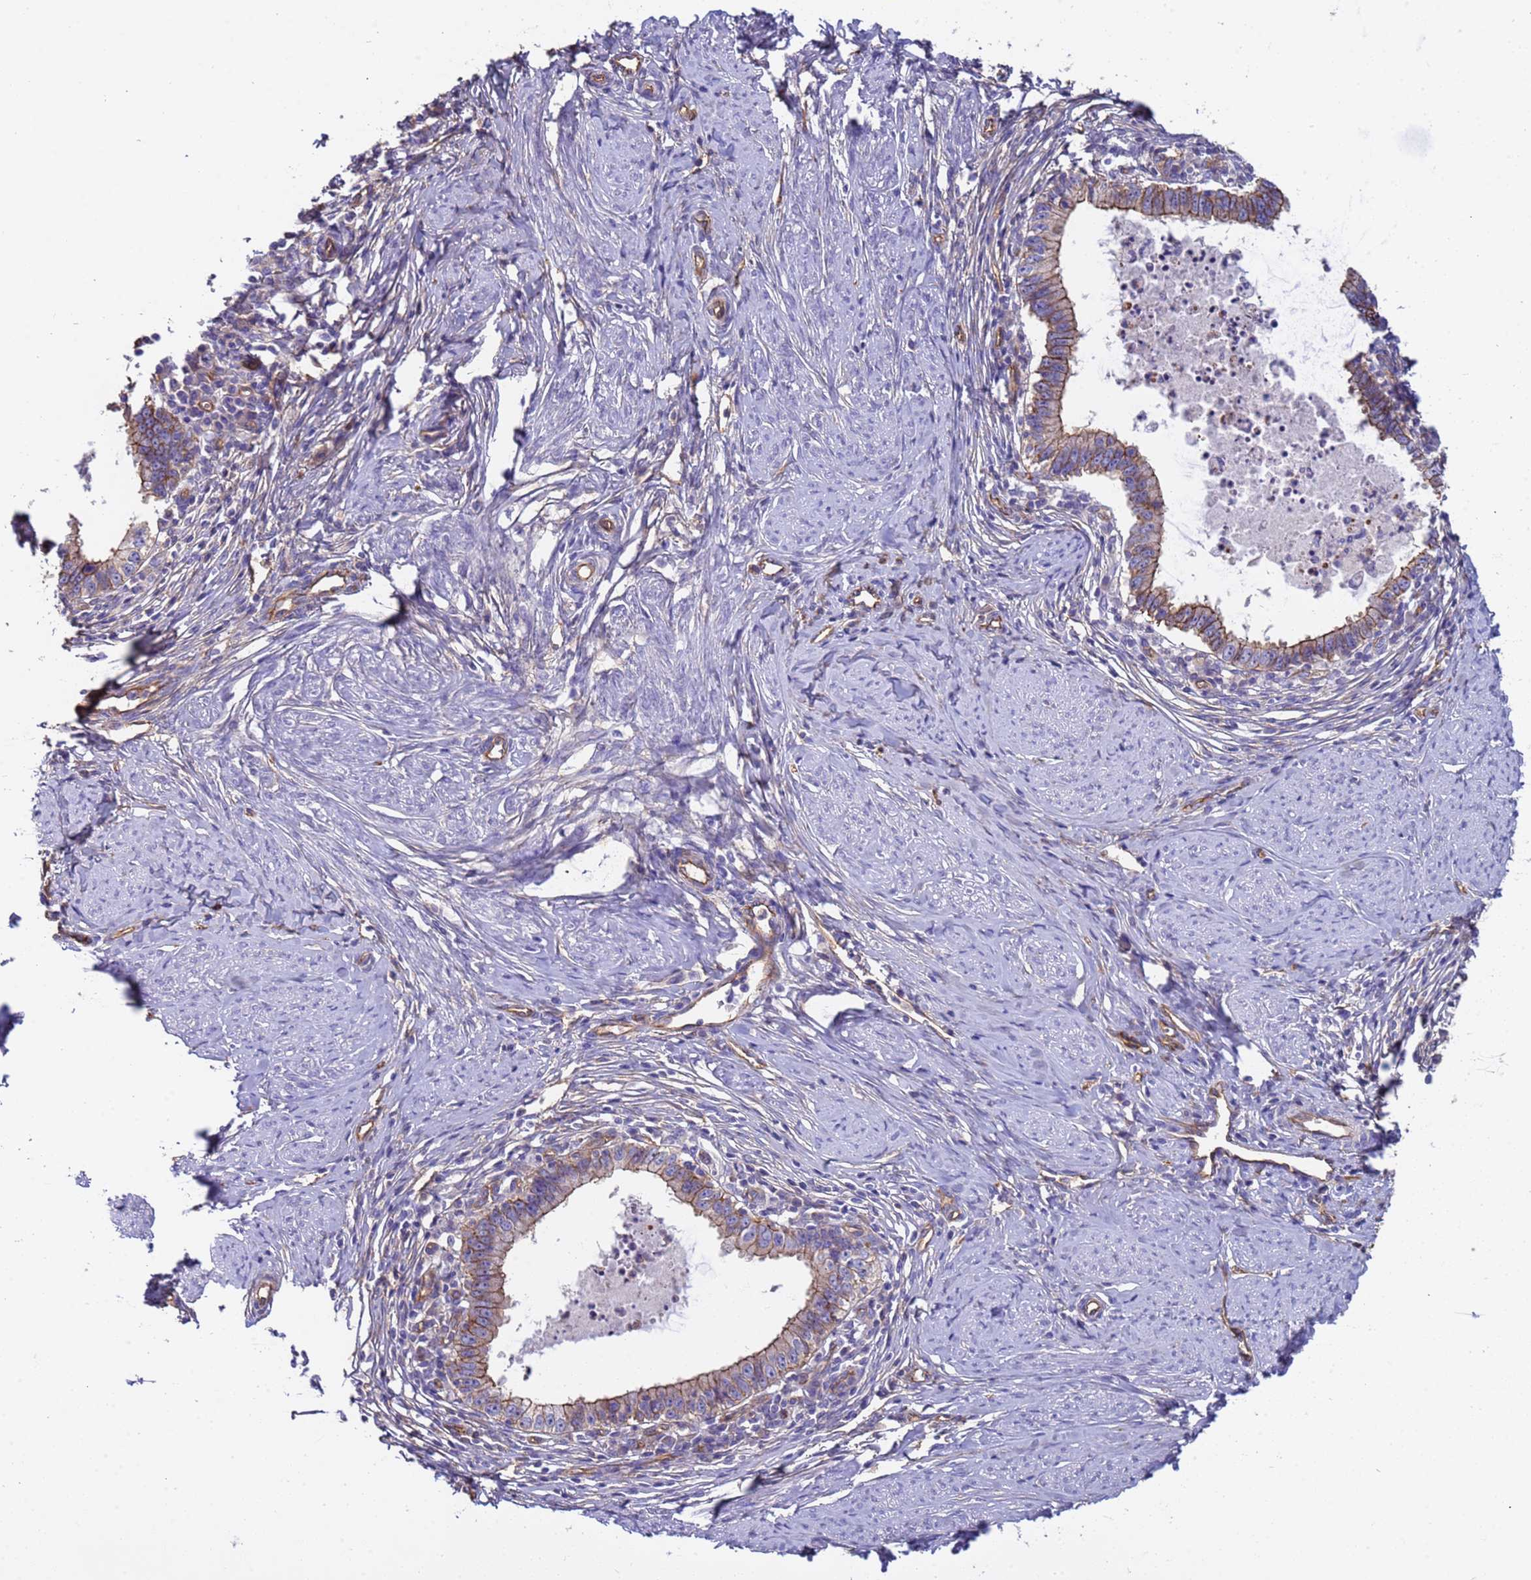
{"staining": {"intensity": "moderate", "quantity": ">75%", "location": "cytoplasmic/membranous"}, "tissue": "cervical cancer", "cell_type": "Tumor cells", "image_type": "cancer", "snomed": [{"axis": "morphology", "description": "Adenocarcinoma, NOS"}, {"axis": "topography", "description": "Cervix"}], "caption": "Moderate cytoplasmic/membranous protein positivity is present in about >75% of tumor cells in cervical adenocarcinoma.", "gene": "ZNF248", "patient": {"sex": "female", "age": 36}}